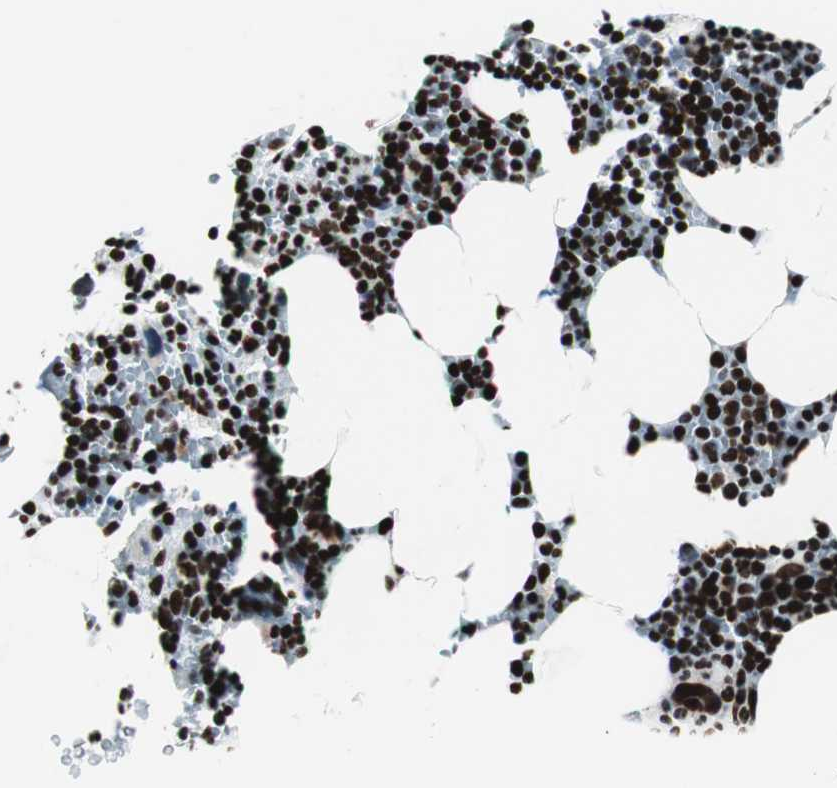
{"staining": {"intensity": "strong", "quantity": ">75%", "location": "nuclear"}, "tissue": "bone marrow", "cell_type": "Hematopoietic cells", "image_type": "normal", "snomed": [{"axis": "morphology", "description": "Normal tissue, NOS"}, {"axis": "topography", "description": "Bone marrow"}], "caption": "Hematopoietic cells demonstrate strong nuclear expression in approximately >75% of cells in normal bone marrow. The staining is performed using DAB brown chromogen to label protein expression. The nuclei are counter-stained blue using hematoxylin.", "gene": "NCL", "patient": {"sex": "female", "age": 73}}